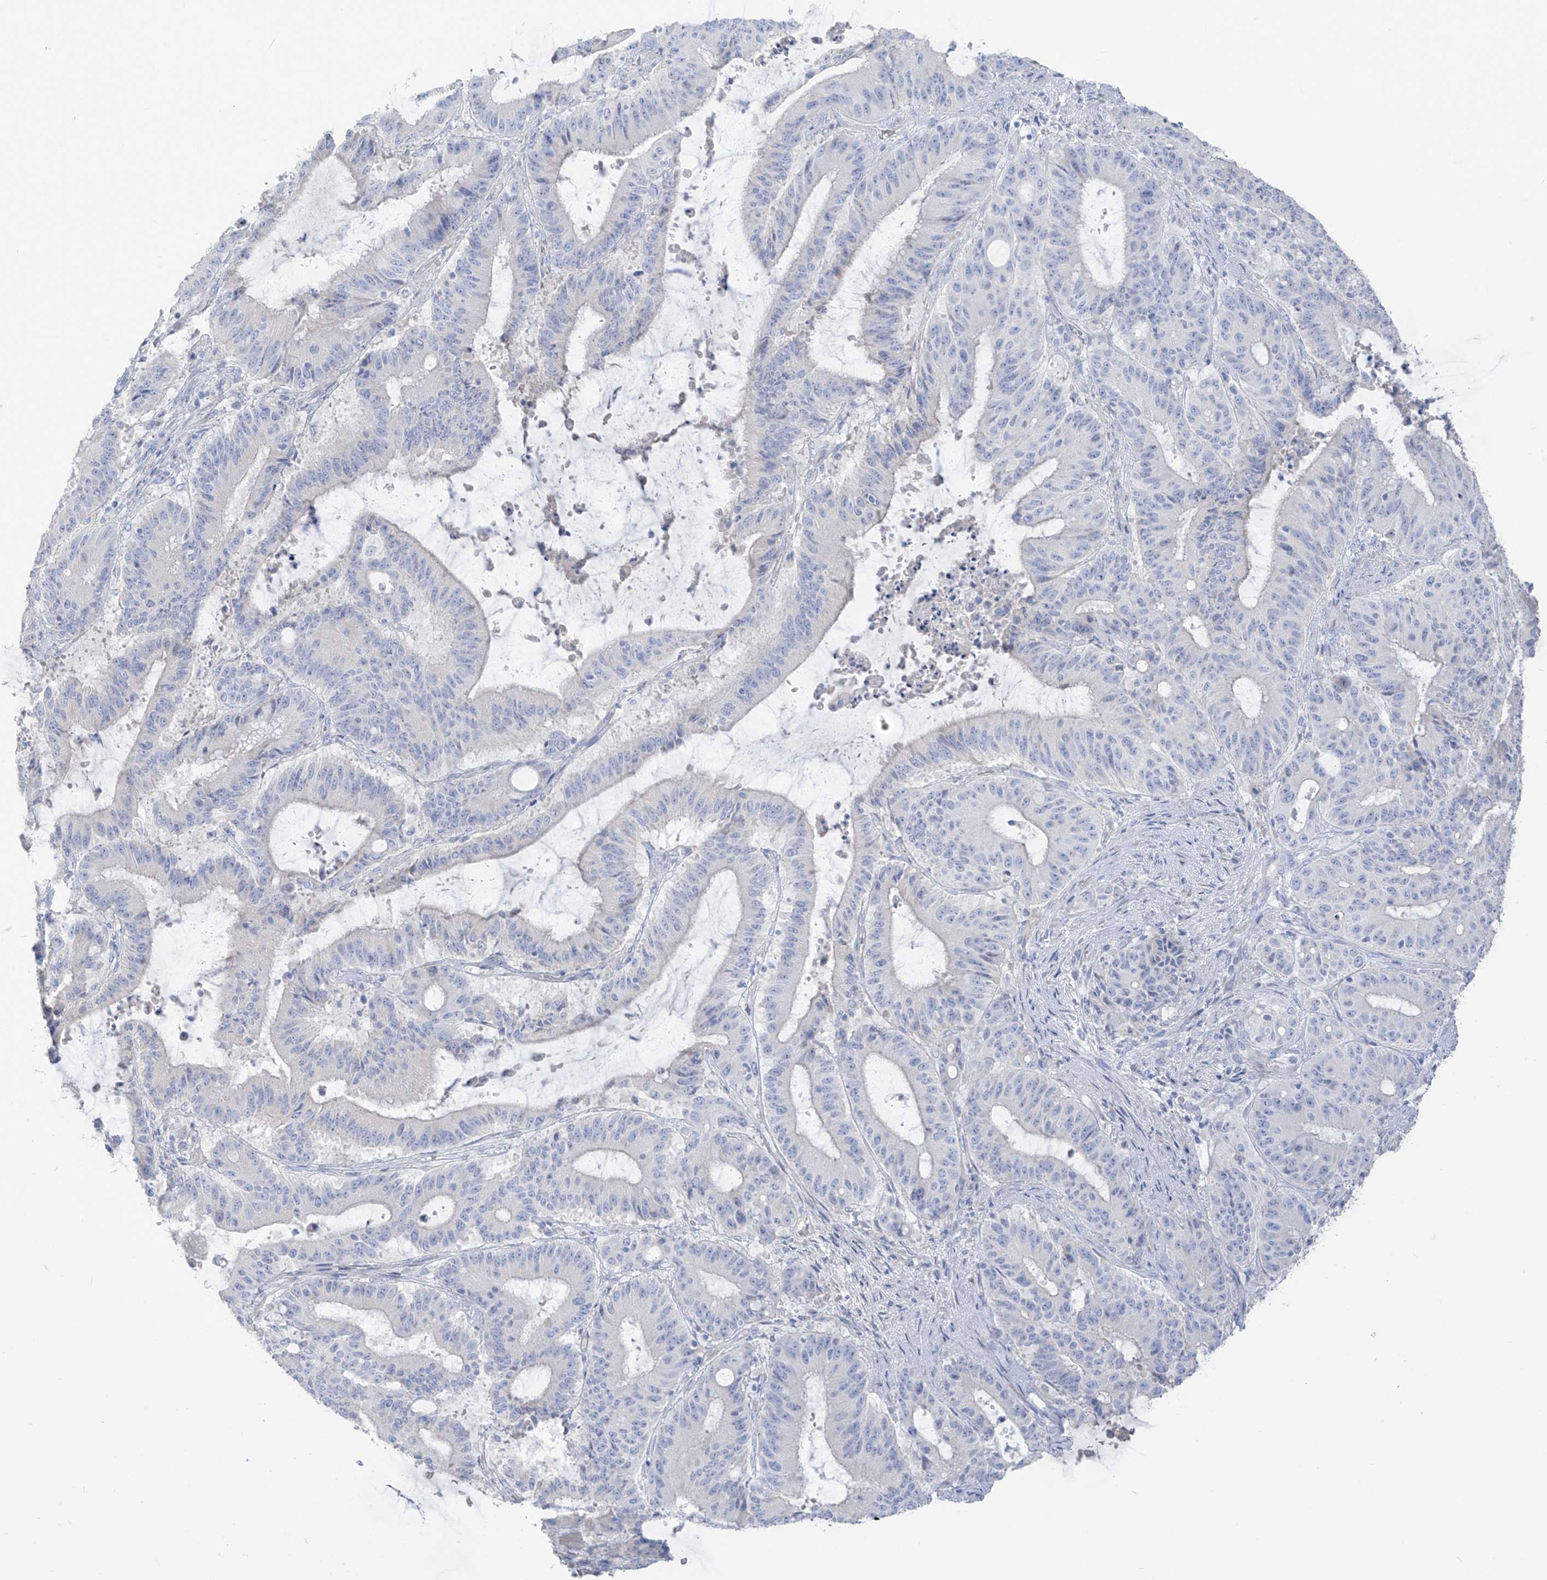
{"staining": {"intensity": "negative", "quantity": "none", "location": "none"}, "tissue": "liver cancer", "cell_type": "Tumor cells", "image_type": "cancer", "snomed": [{"axis": "morphology", "description": "Normal tissue, NOS"}, {"axis": "morphology", "description": "Cholangiocarcinoma"}, {"axis": "topography", "description": "Liver"}, {"axis": "topography", "description": "Peripheral nerve tissue"}], "caption": "Tumor cells are negative for brown protein staining in liver cancer. (DAB (3,3'-diaminobenzidine) immunohistochemistry (IHC) visualized using brightfield microscopy, high magnification).", "gene": "ASPRV1", "patient": {"sex": "female", "age": 73}}